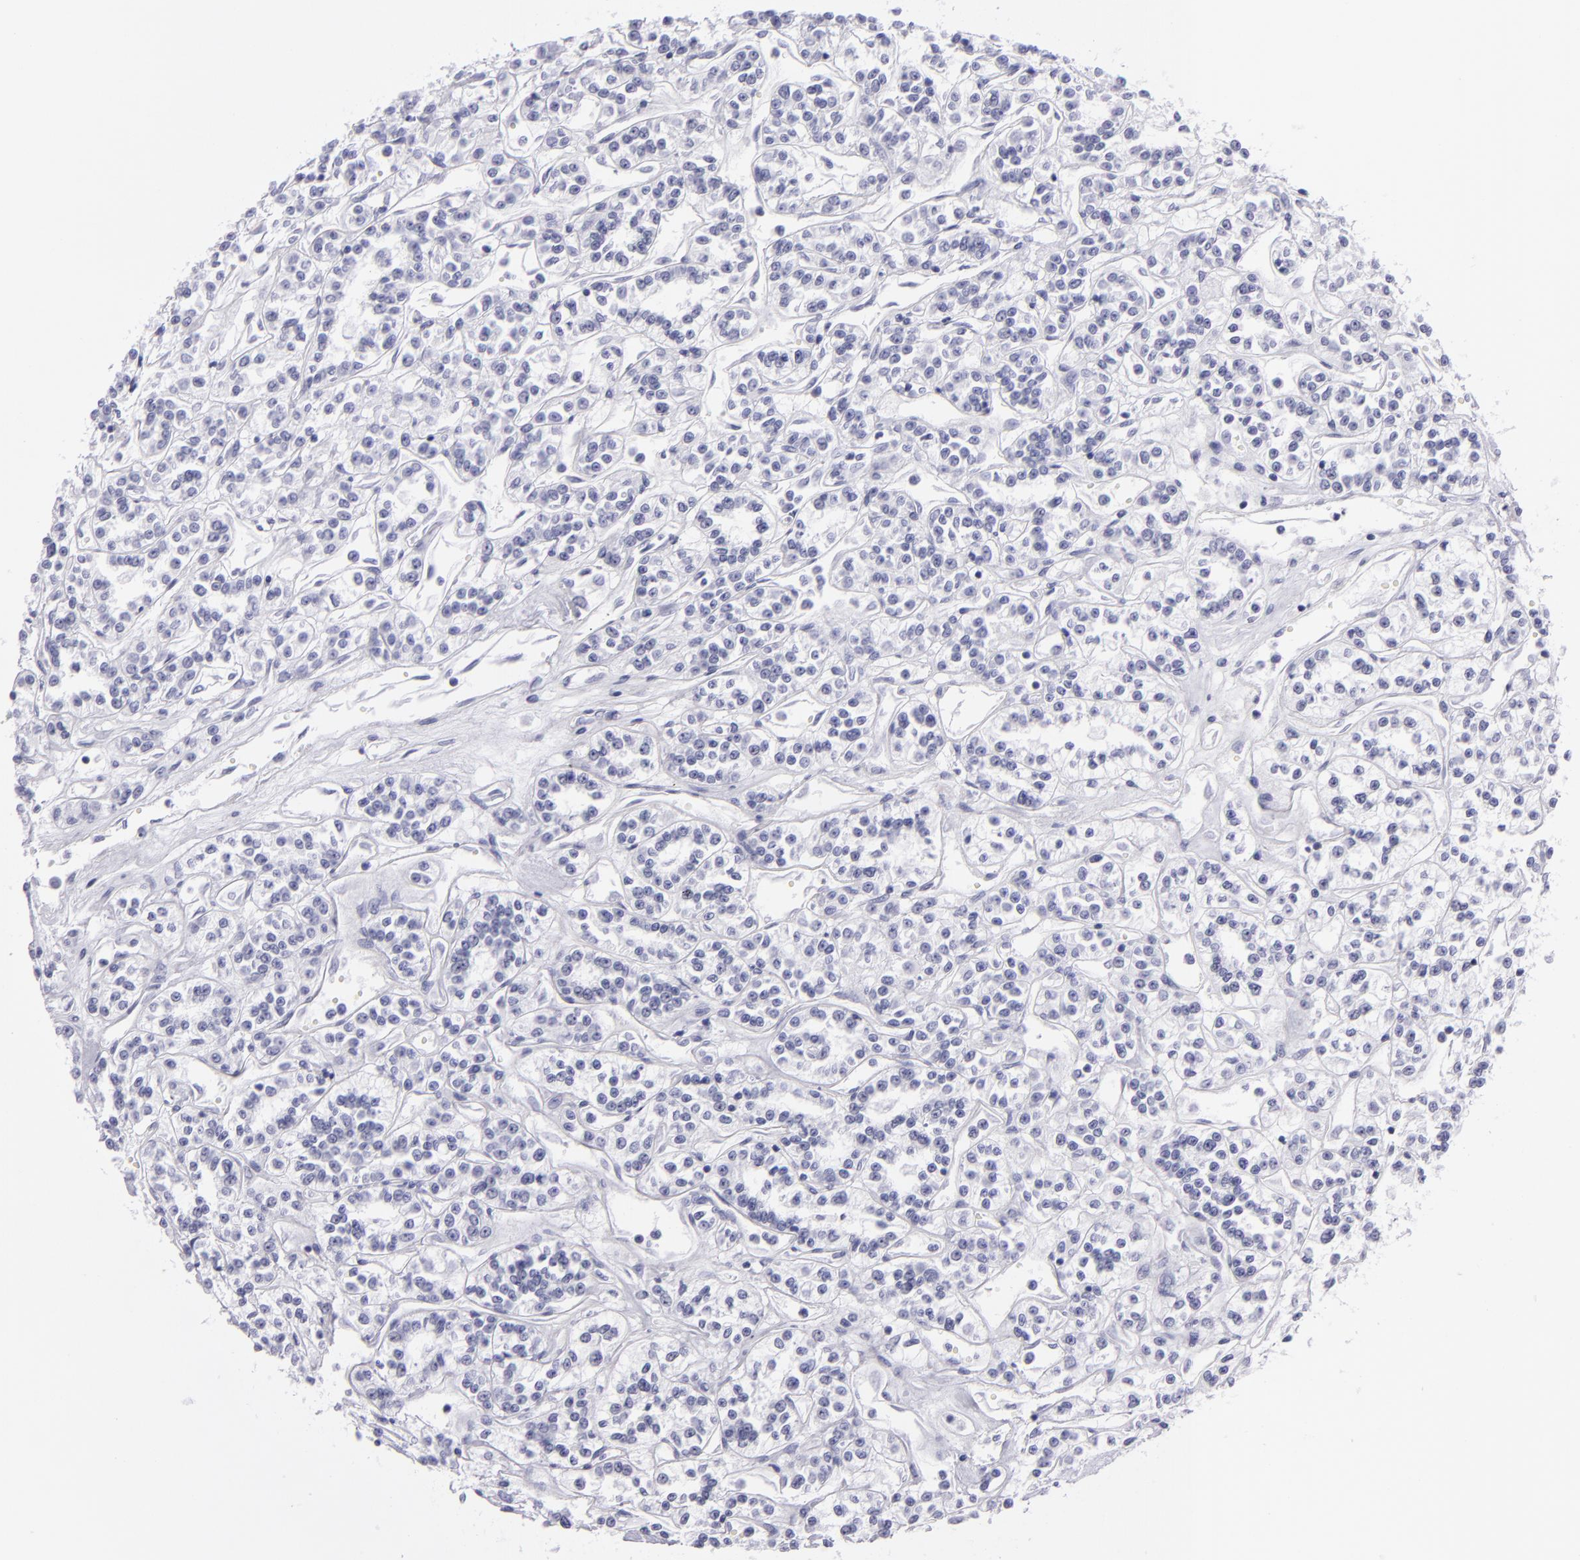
{"staining": {"intensity": "negative", "quantity": "none", "location": "none"}, "tissue": "renal cancer", "cell_type": "Tumor cells", "image_type": "cancer", "snomed": [{"axis": "morphology", "description": "Adenocarcinoma, NOS"}, {"axis": "topography", "description": "Kidney"}], "caption": "An immunohistochemistry (IHC) micrograph of renal adenocarcinoma is shown. There is no staining in tumor cells of renal adenocarcinoma.", "gene": "PVALB", "patient": {"sex": "female", "age": 76}}